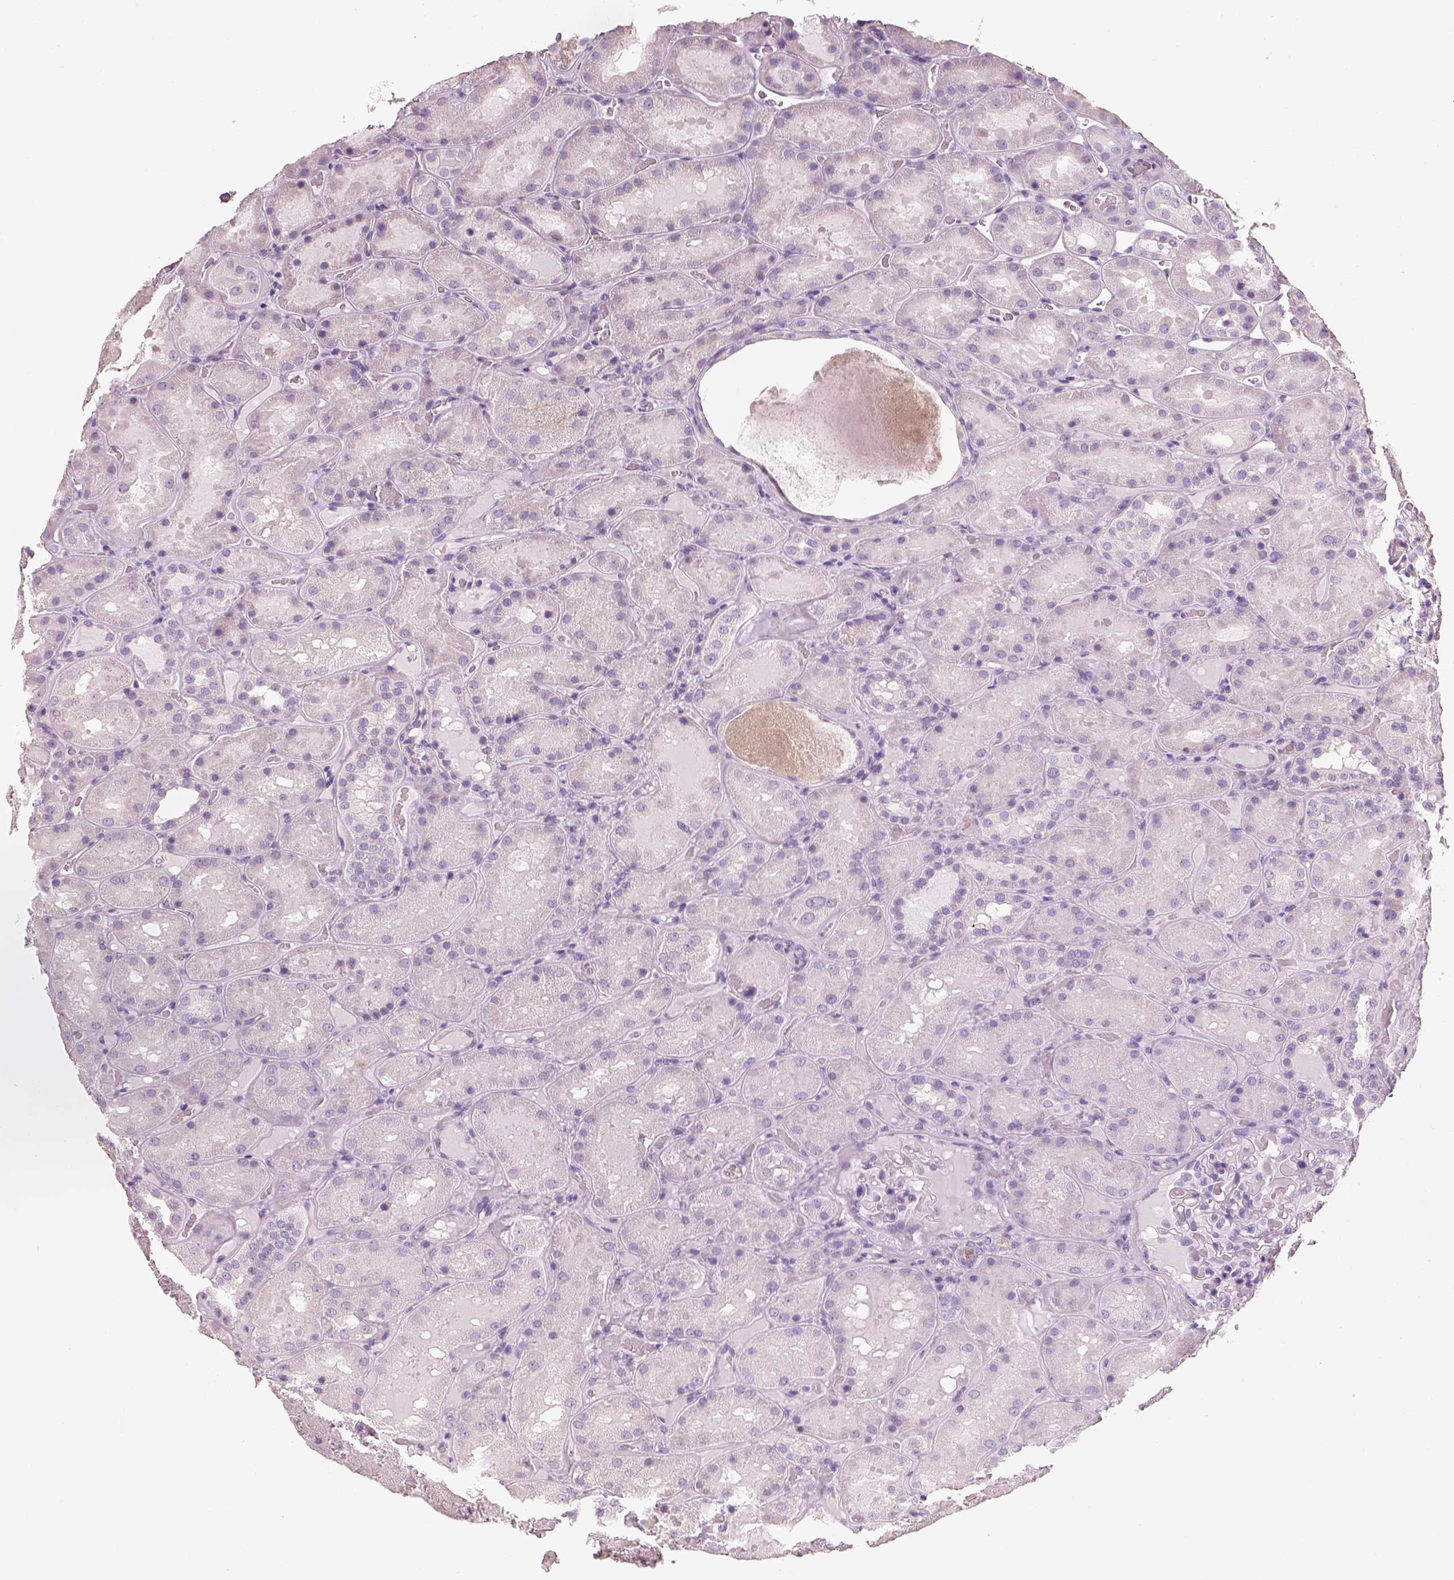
{"staining": {"intensity": "negative", "quantity": "none", "location": "none"}, "tissue": "kidney", "cell_type": "Cells in glomeruli", "image_type": "normal", "snomed": [{"axis": "morphology", "description": "Normal tissue, NOS"}, {"axis": "topography", "description": "Kidney"}], "caption": "There is no significant expression in cells in glomeruli of kidney. (Brightfield microscopy of DAB (3,3'-diaminobenzidine) immunohistochemistry at high magnification).", "gene": "OTUD6A", "patient": {"sex": "male", "age": 73}}